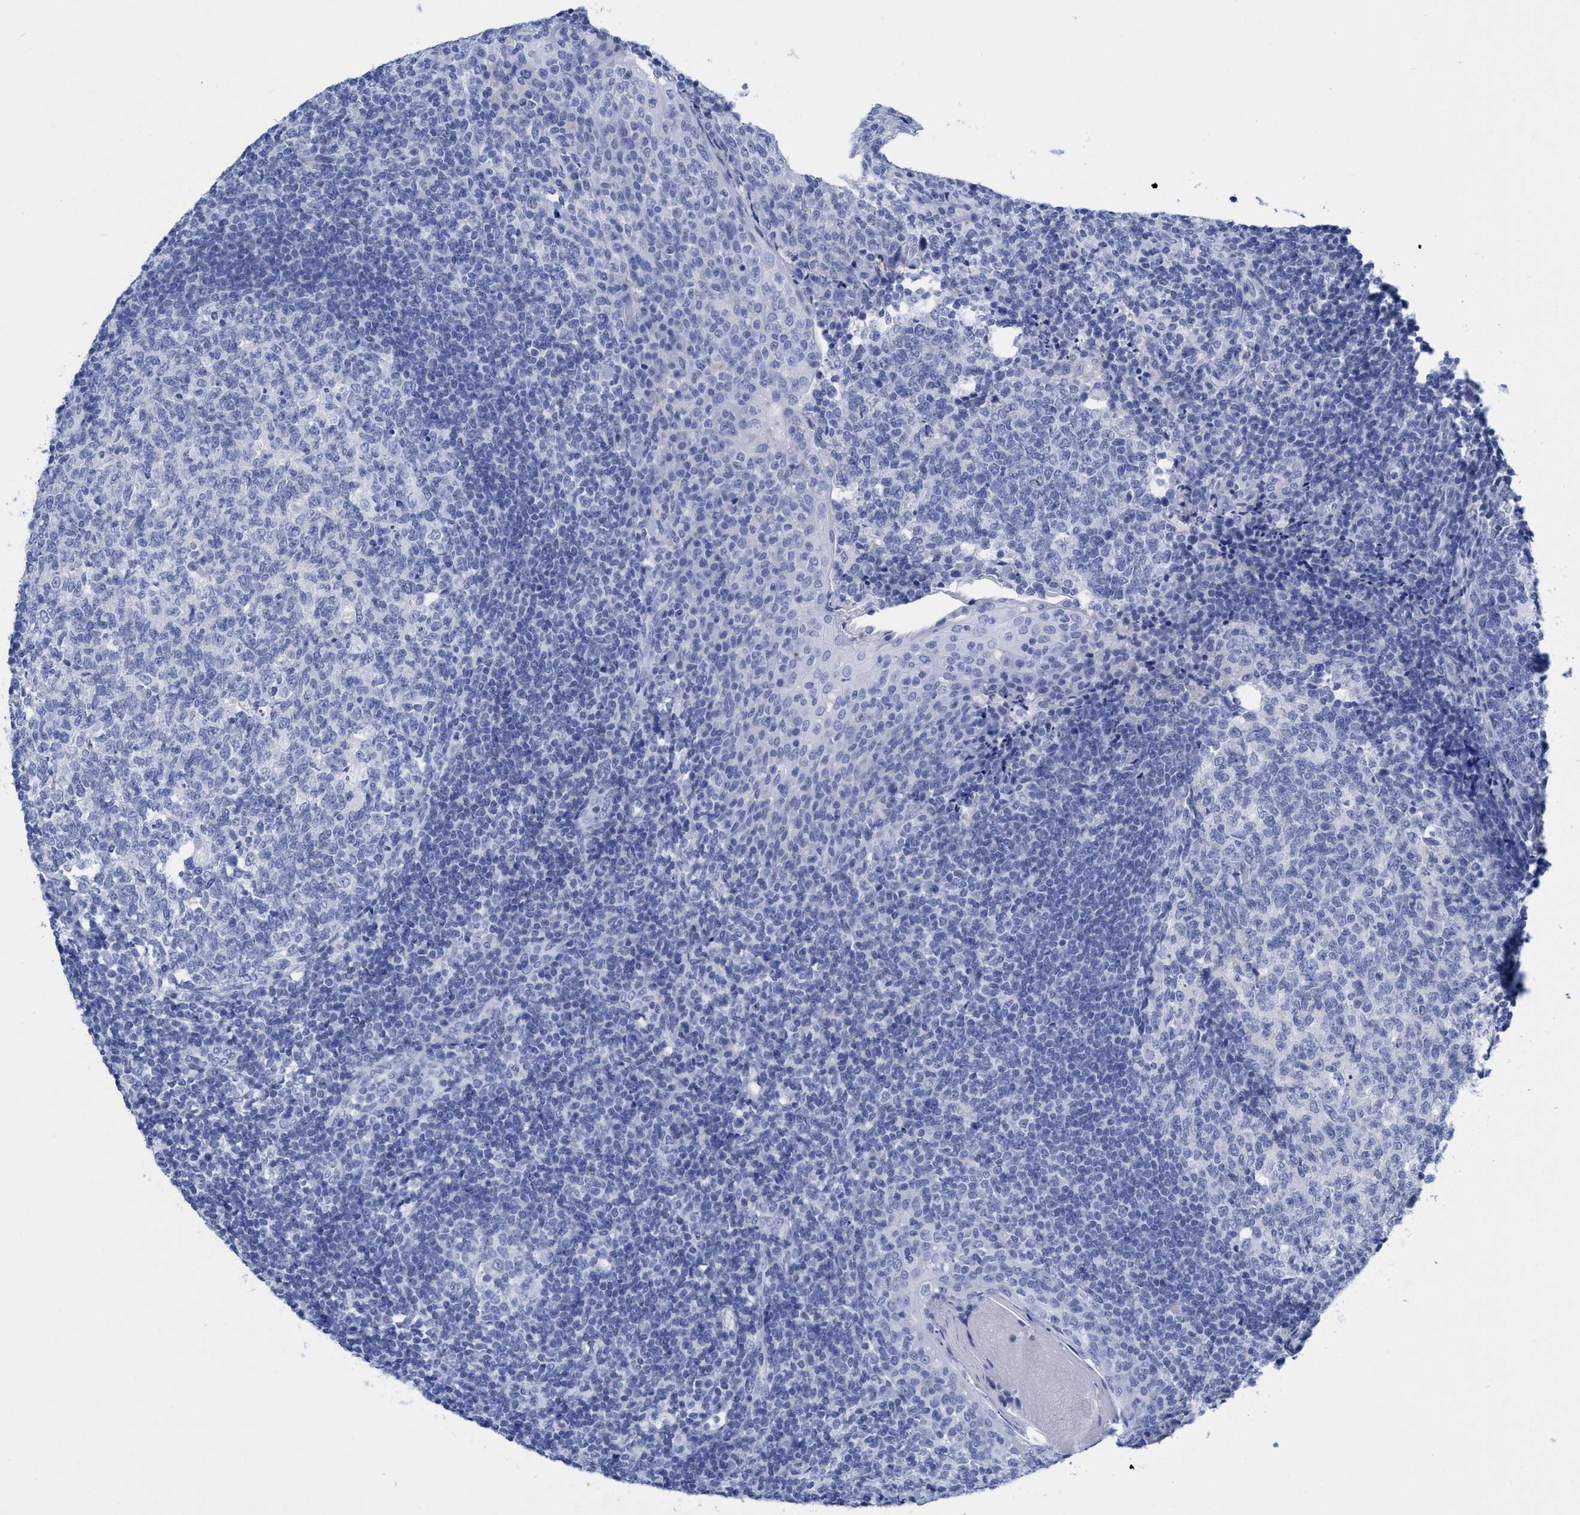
{"staining": {"intensity": "negative", "quantity": "none", "location": "none"}, "tissue": "tonsil", "cell_type": "Germinal center cells", "image_type": "normal", "snomed": [{"axis": "morphology", "description": "Normal tissue, NOS"}, {"axis": "topography", "description": "Tonsil"}], "caption": "A photomicrograph of human tonsil is negative for staining in germinal center cells. The staining was performed using DAB to visualize the protein expression in brown, while the nuclei were stained in blue with hematoxylin (Magnification: 20x).", "gene": "PLPPR1", "patient": {"sex": "female", "age": 19}}